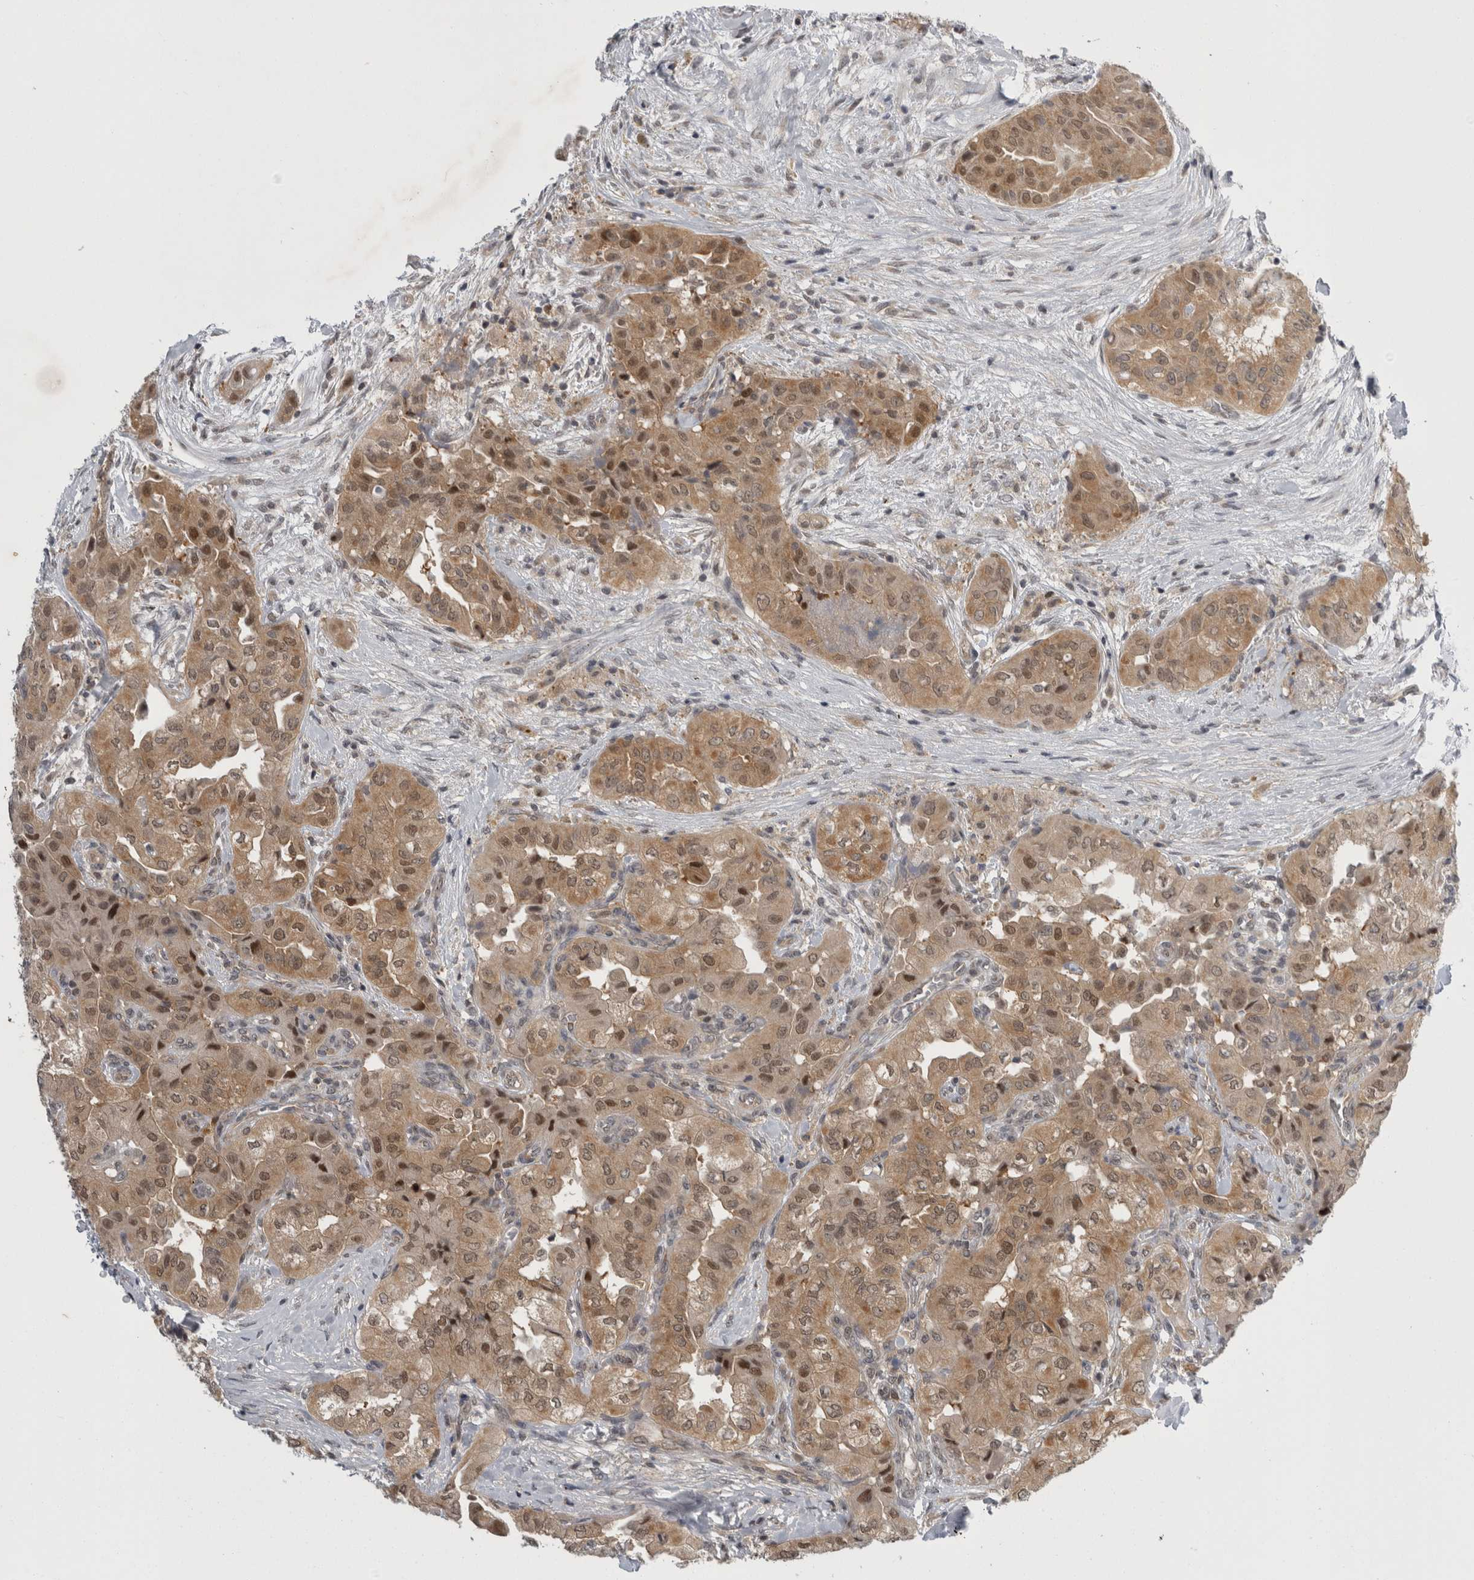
{"staining": {"intensity": "moderate", "quantity": ">75%", "location": "cytoplasmic/membranous,nuclear"}, "tissue": "thyroid cancer", "cell_type": "Tumor cells", "image_type": "cancer", "snomed": [{"axis": "morphology", "description": "Papillary adenocarcinoma, NOS"}, {"axis": "topography", "description": "Thyroid gland"}], "caption": "Thyroid cancer stained with immunohistochemistry demonstrates moderate cytoplasmic/membranous and nuclear expression in about >75% of tumor cells.", "gene": "PSMB2", "patient": {"sex": "female", "age": 59}}